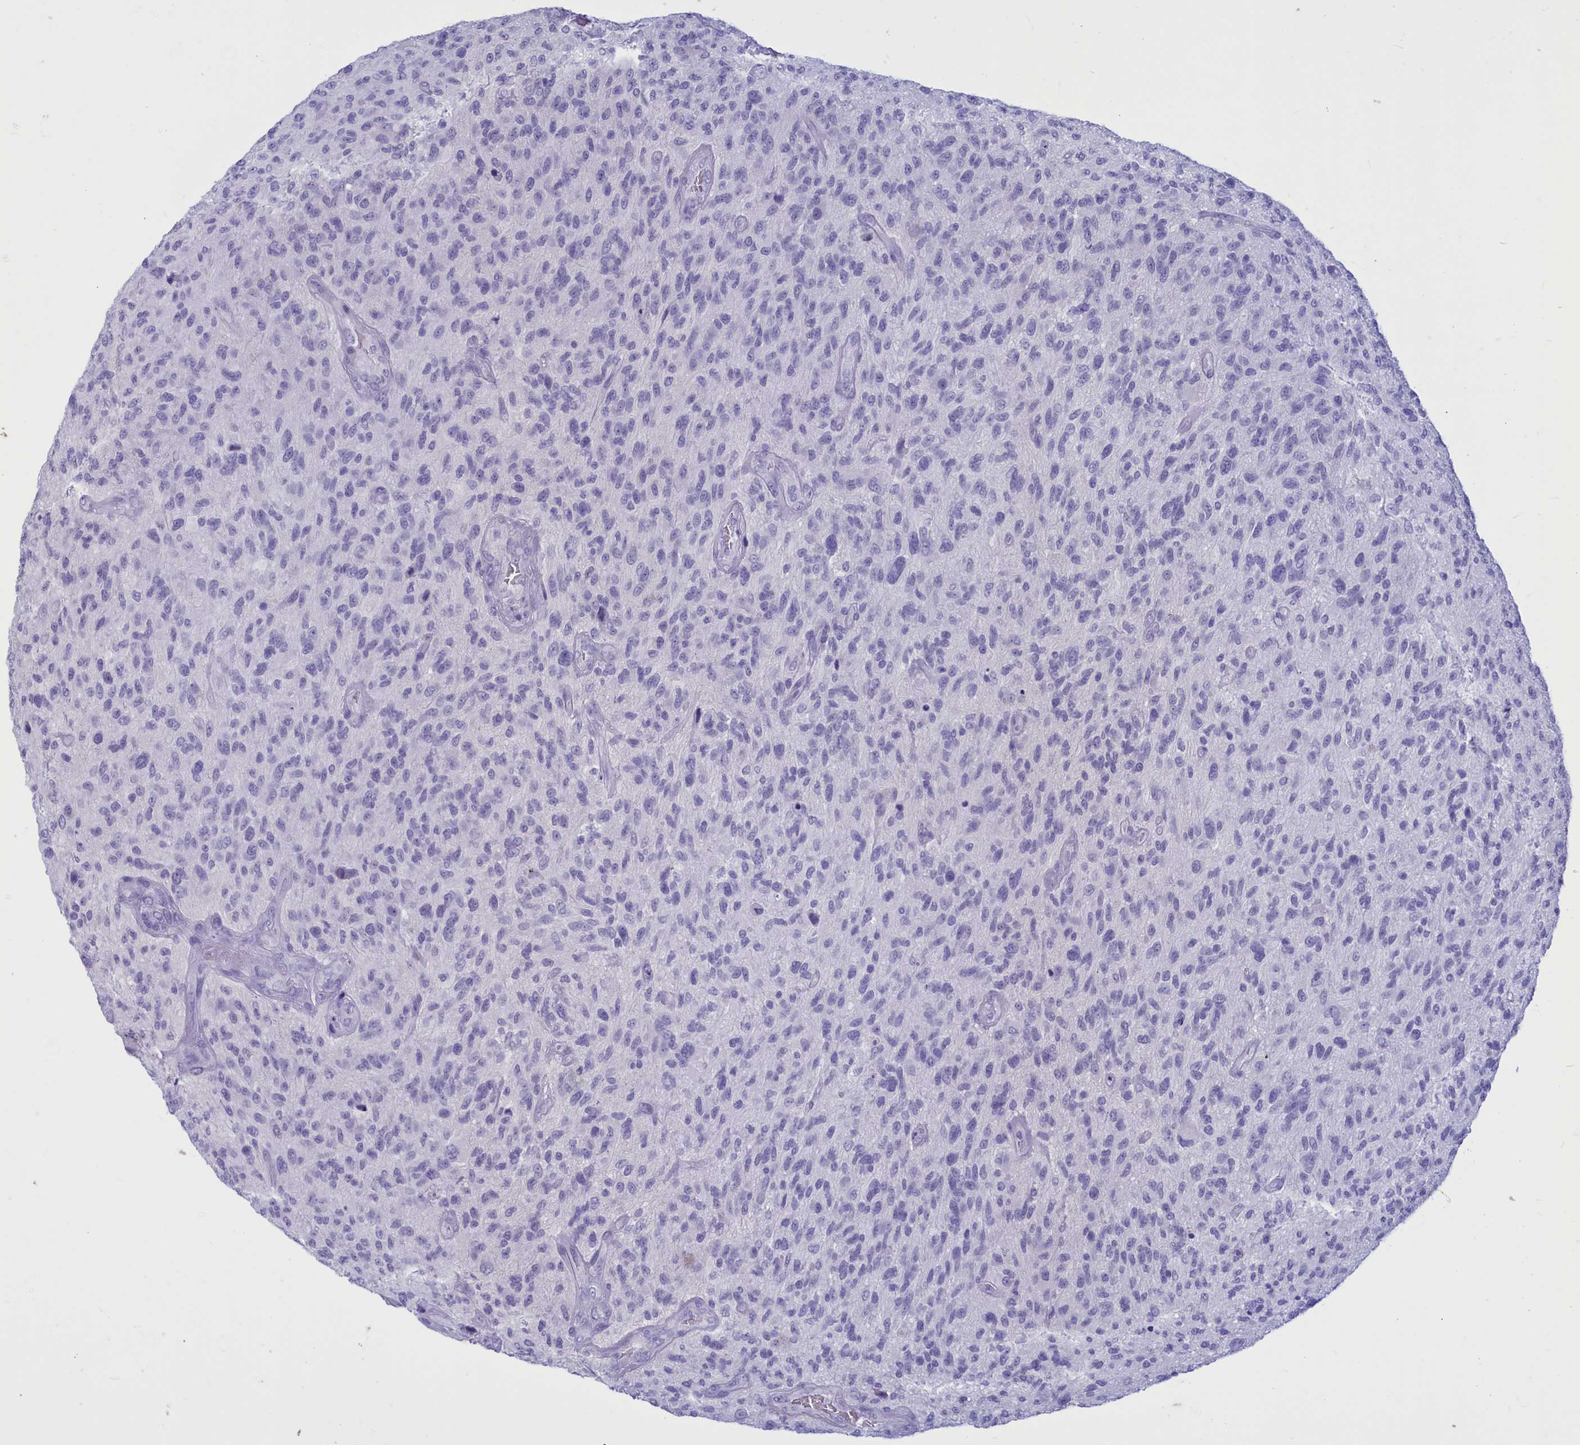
{"staining": {"intensity": "negative", "quantity": "none", "location": "none"}, "tissue": "glioma", "cell_type": "Tumor cells", "image_type": "cancer", "snomed": [{"axis": "morphology", "description": "Glioma, malignant, High grade"}, {"axis": "topography", "description": "Brain"}], "caption": "The photomicrograph displays no staining of tumor cells in malignant glioma (high-grade).", "gene": "GAPDHS", "patient": {"sex": "male", "age": 47}}